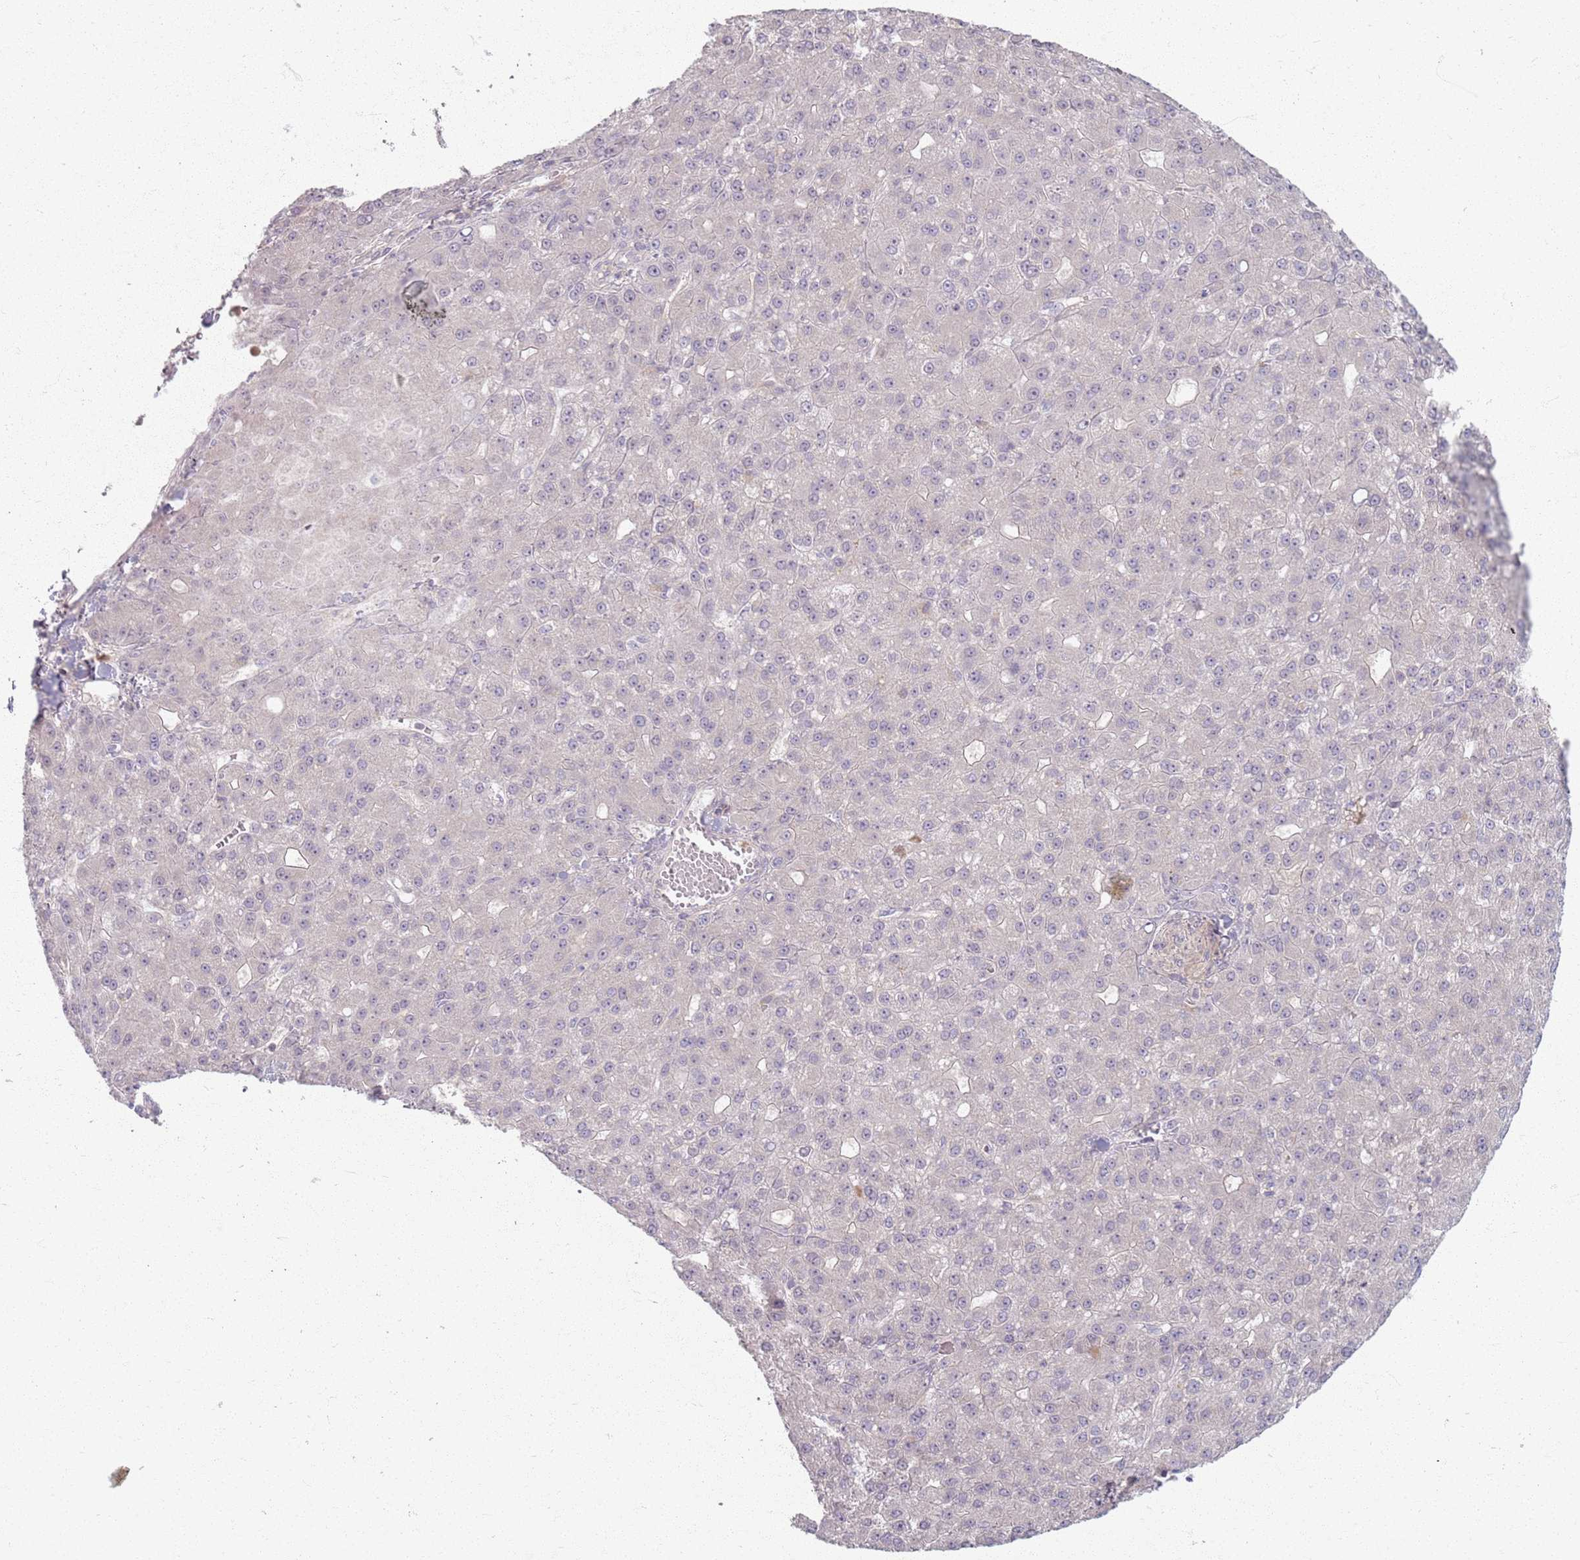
{"staining": {"intensity": "negative", "quantity": "none", "location": "none"}, "tissue": "liver cancer", "cell_type": "Tumor cells", "image_type": "cancer", "snomed": [{"axis": "morphology", "description": "Carcinoma, Hepatocellular, NOS"}, {"axis": "topography", "description": "Liver"}], "caption": "Protein analysis of hepatocellular carcinoma (liver) demonstrates no significant positivity in tumor cells. (Stains: DAB immunohistochemistry (IHC) with hematoxylin counter stain, Microscopy: brightfield microscopy at high magnification).", "gene": "ZDHHC2", "patient": {"sex": "male", "age": 67}}